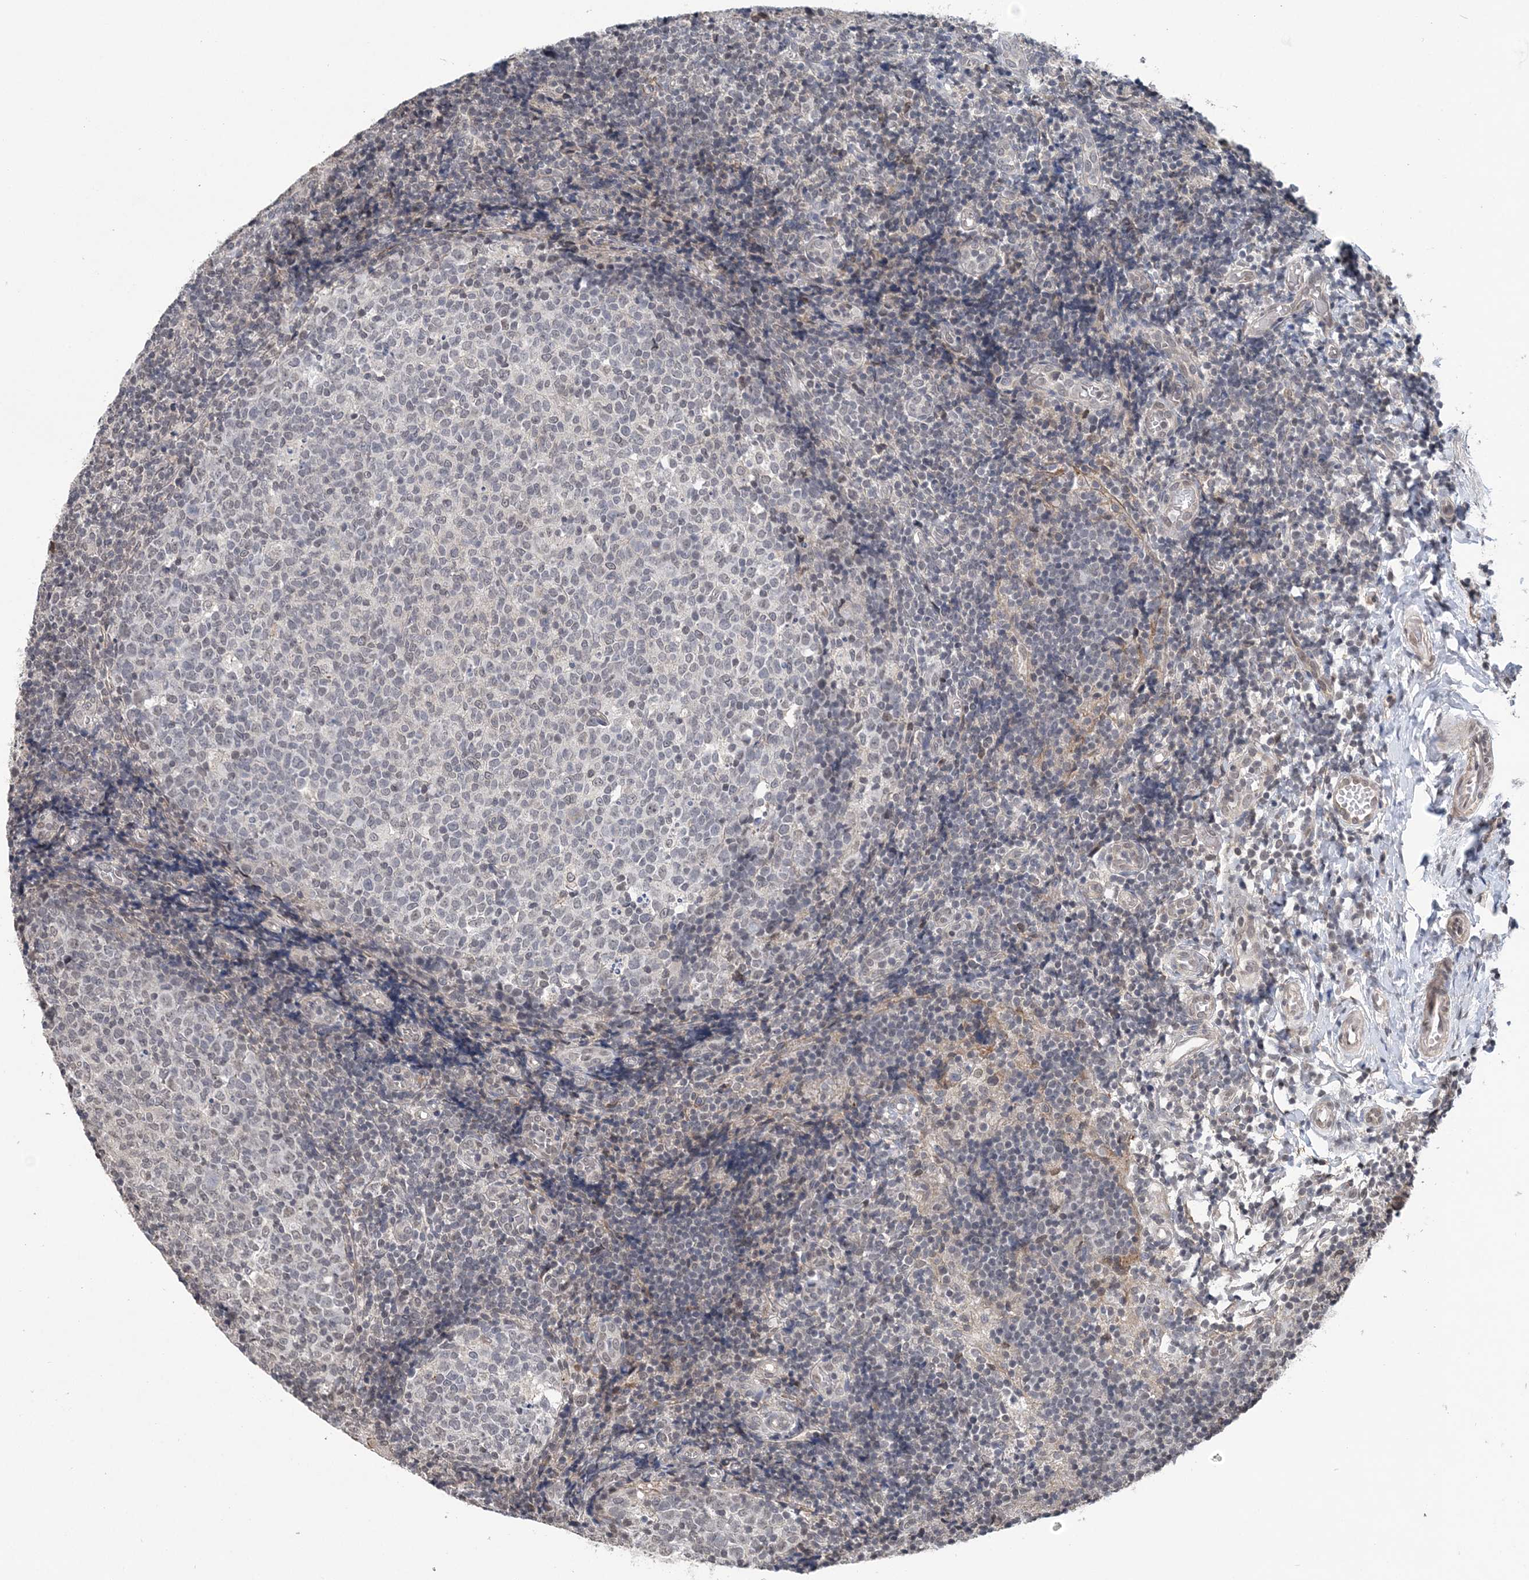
{"staining": {"intensity": "negative", "quantity": "none", "location": "none"}, "tissue": "tonsil", "cell_type": "Germinal center cells", "image_type": "normal", "snomed": [{"axis": "morphology", "description": "Normal tissue, NOS"}, {"axis": "topography", "description": "Tonsil"}], "caption": "Immunohistochemical staining of benign tonsil exhibits no significant expression in germinal center cells.", "gene": "CCDC152", "patient": {"sex": "female", "age": 19}}